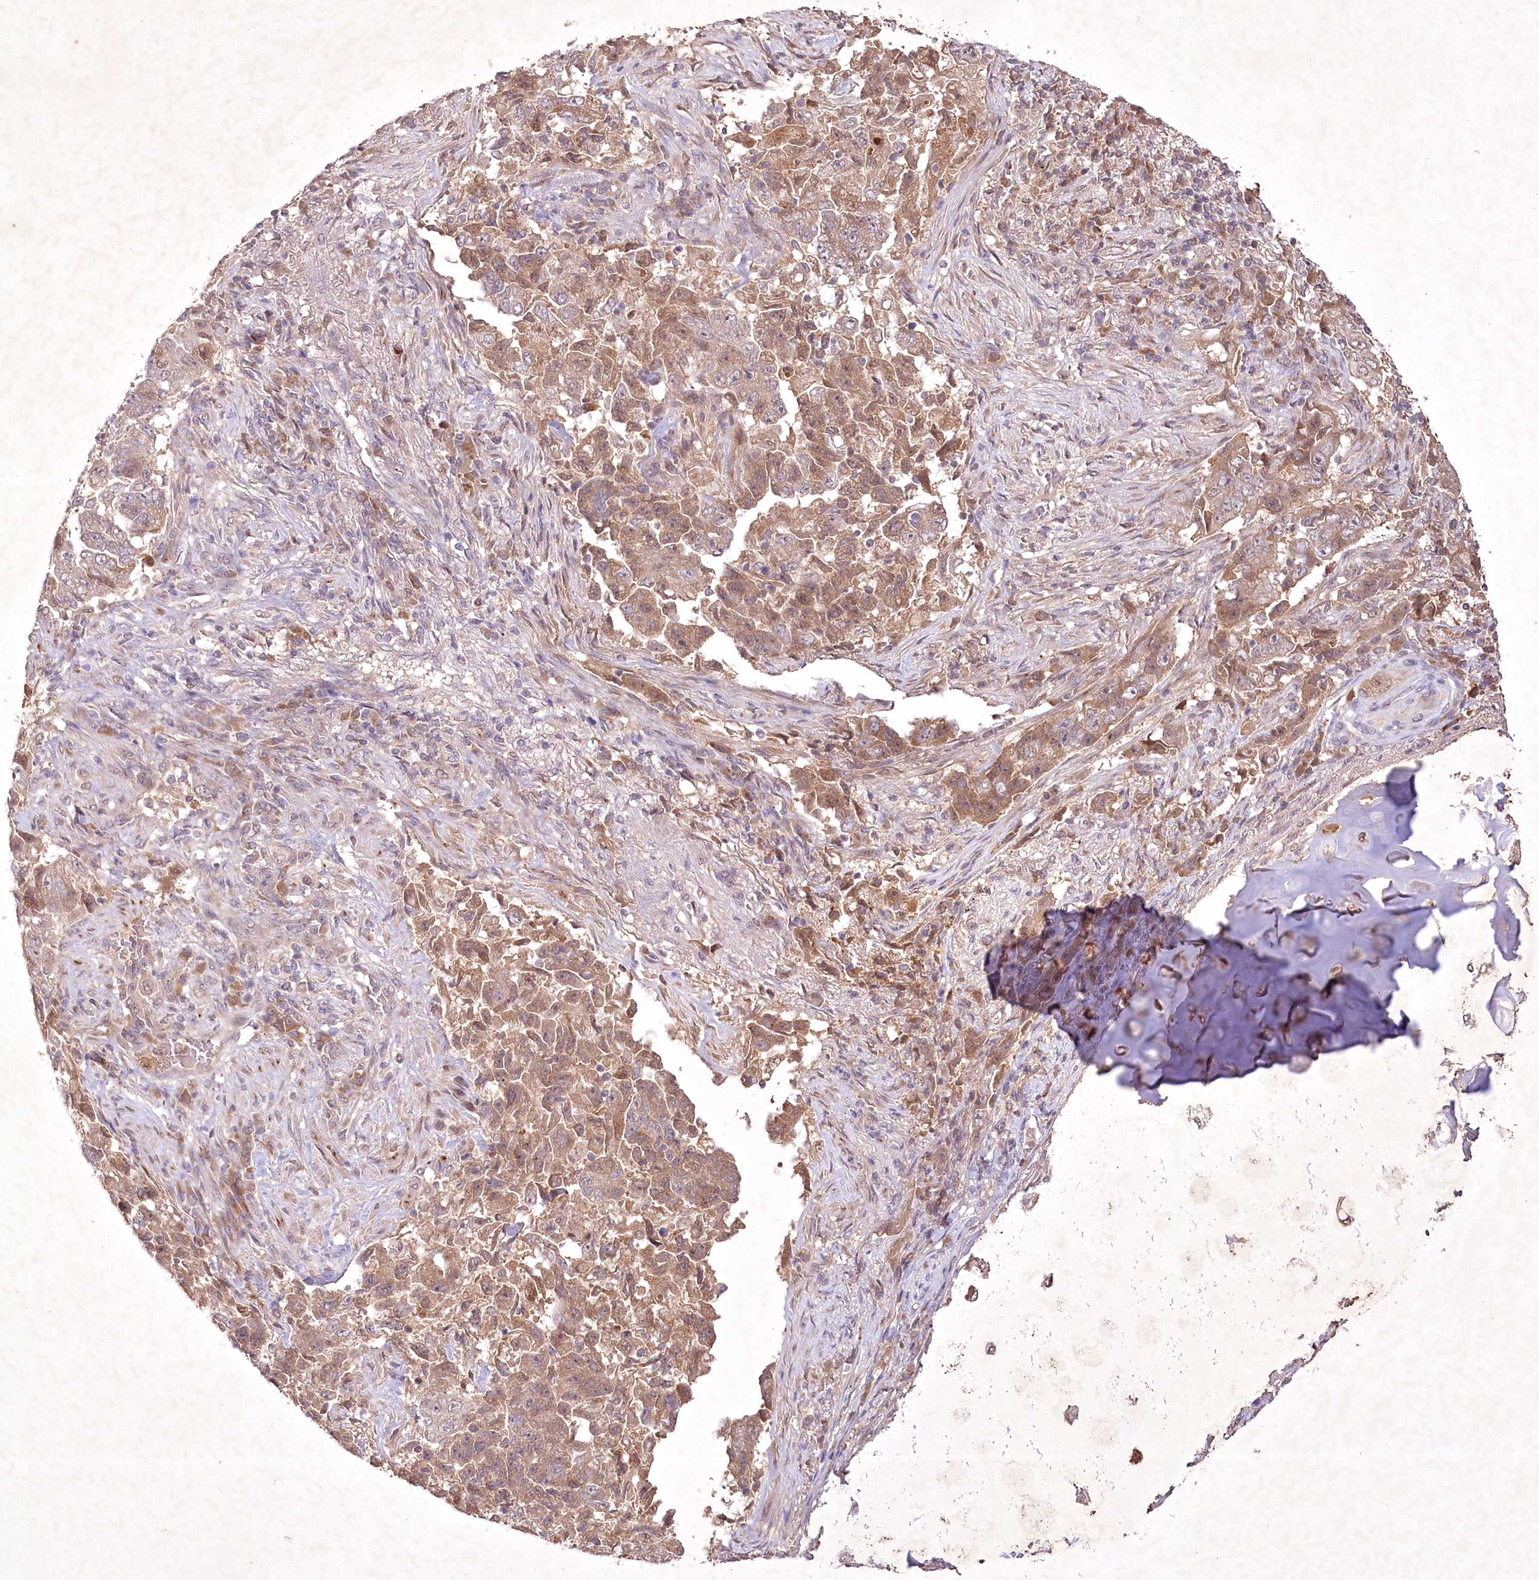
{"staining": {"intensity": "moderate", "quantity": ">75%", "location": "cytoplasmic/membranous"}, "tissue": "lung cancer", "cell_type": "Tumor cells", "image_type": "cancer", "snomed": [{"axis": "morphology", "description": "Adenocarcinoma, NOS"}, {"axis": "topography", "description": "Lung"}], "caption": "An image of lung cancer (adenocarcinoma) stained for a protein reveals moderate cytoplasmic/membranous brown staining in tumor cells.", "gene": "IRAK1BP1", "patient": {"sex": "female", "age": 51}}